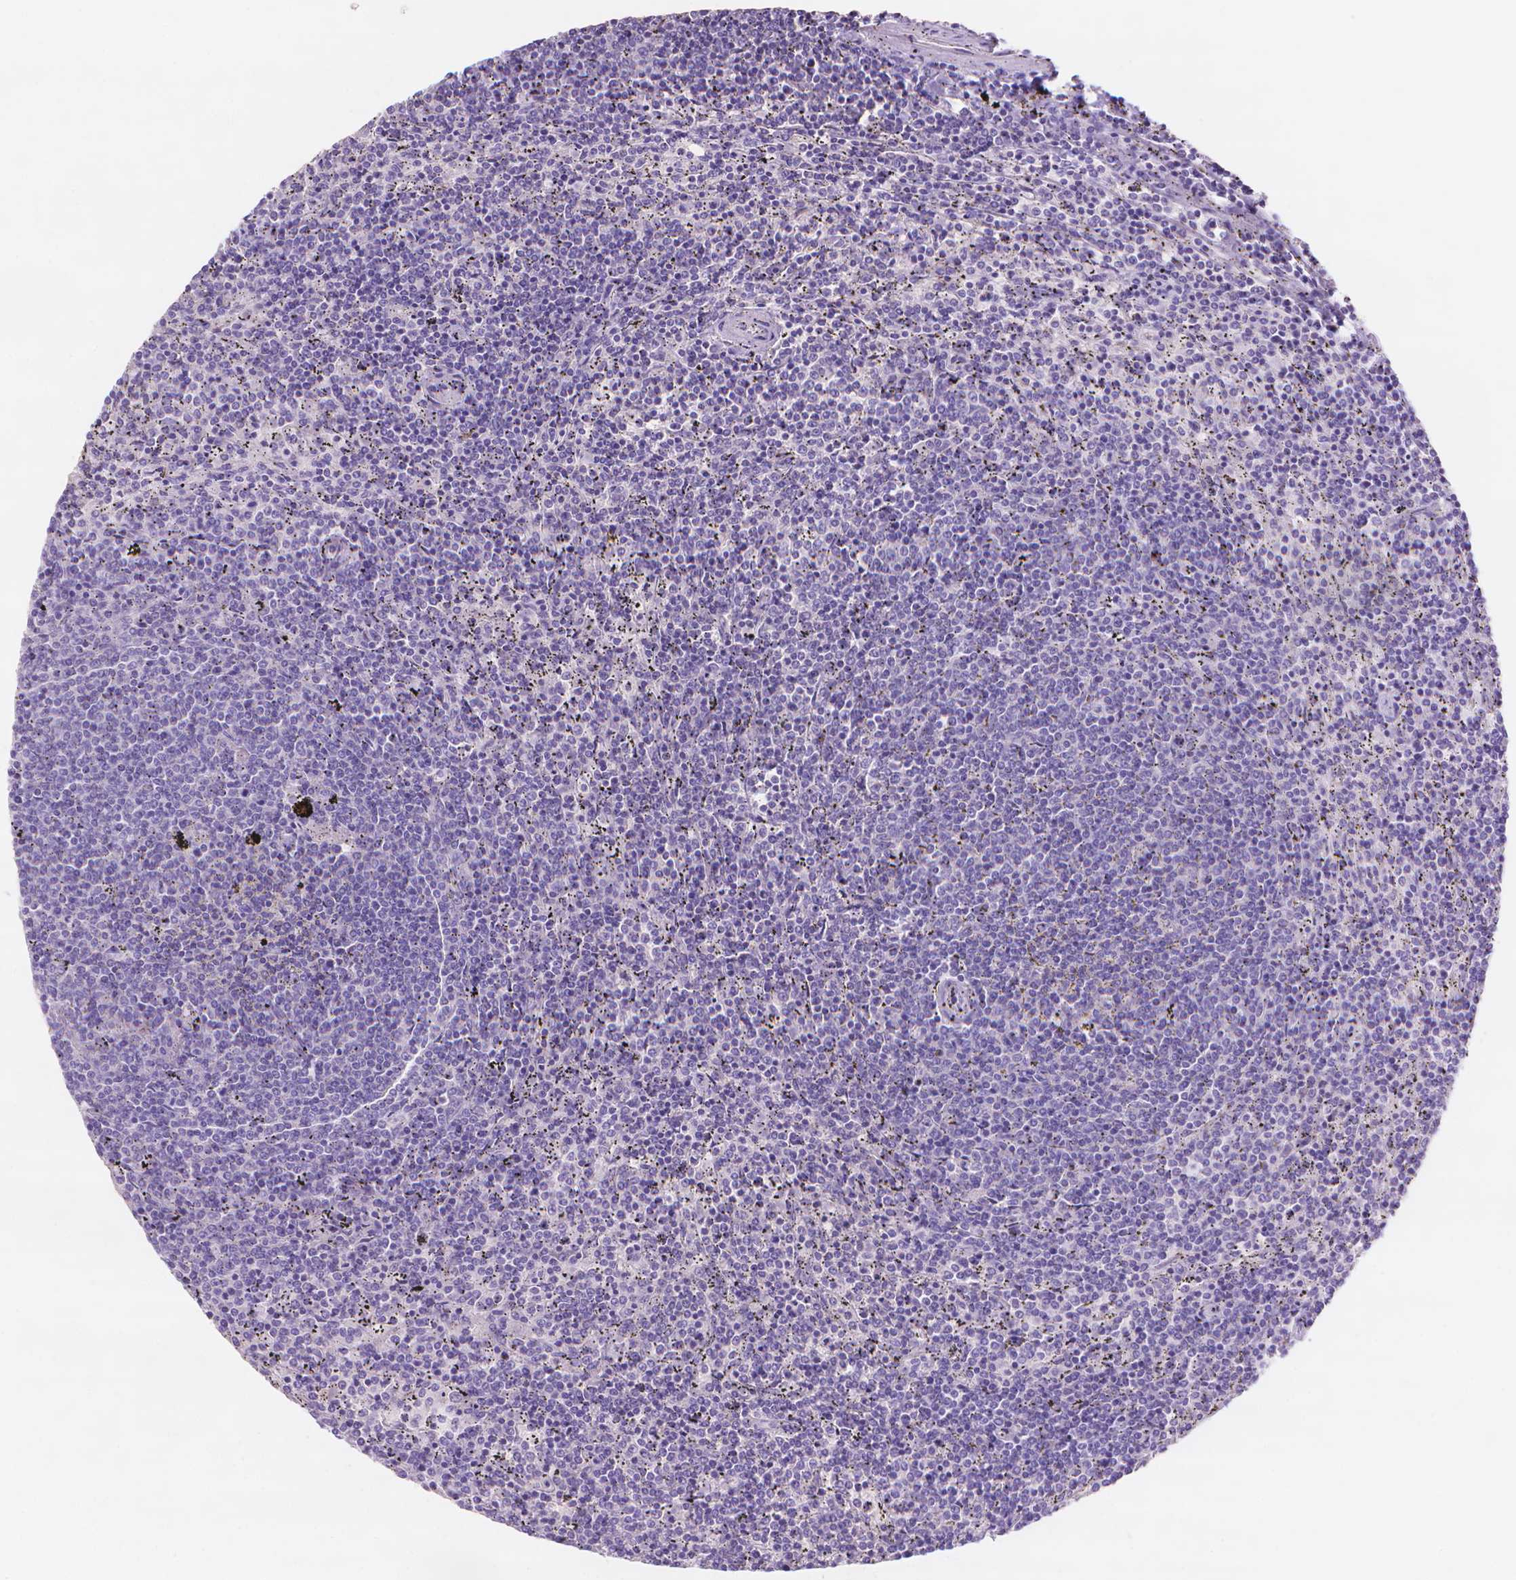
{"staining": {"intensity": "negative", "quantity": "none", "location": "none"}, "tissue": "lymphoma", "cell_type": "Tumor cells", "image_type": "cancer", "snomed": [{"axis": "morphology", "description": "Malignant lymphoma, non-Hodgkin's type, Low grade"}, {"axis": "topography", "description": "Spleen"}], "caption": "Tumor cells are negative for brown protein staining in lymphoma.", "gene": "MMP11", "patient": {"sex": "female", "age": 50}}